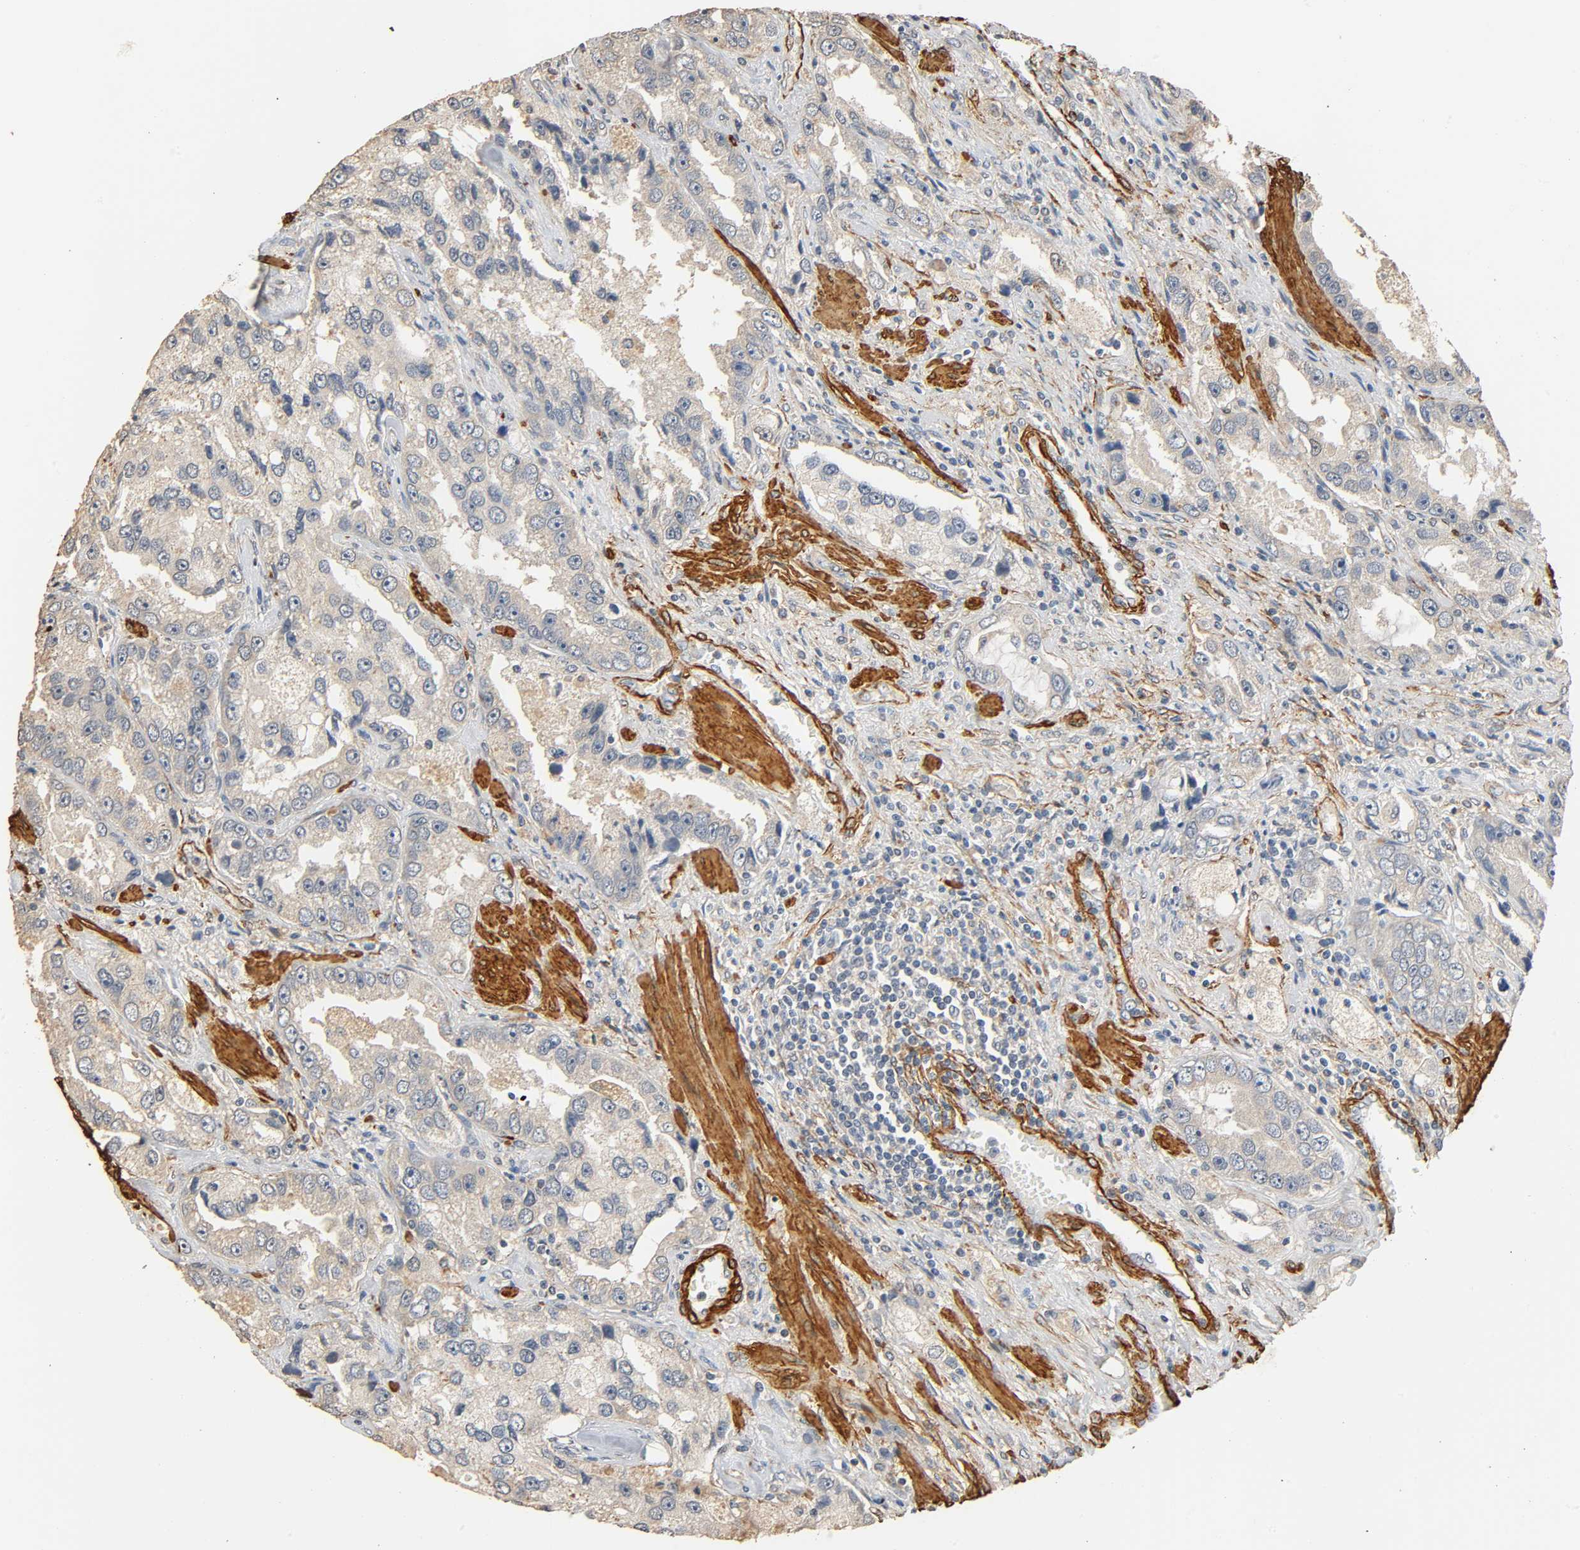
{"staining": {"intensity": "weak", "quantity": ">75%", "location": "cytoplasmic/membranous"}, "tissue": "prostate cancer", "cell_type": "Tumor cells", "image_type": "cancer", "snomed": [{"axis": "morphology", "description": "Adenocarcinoma, High grade"}, {"axis": "topography", "description": "Prostate"}], "caption": "About >75% of tumor cells in prostate cancer (adenocarcinoma (high-grade)) show weak cytoplasmic/membranous protein expression as visualized by brown immunohistochemical staining.", "gene": "GSTA3", "patient": {"sex": "male", "age": 63}}